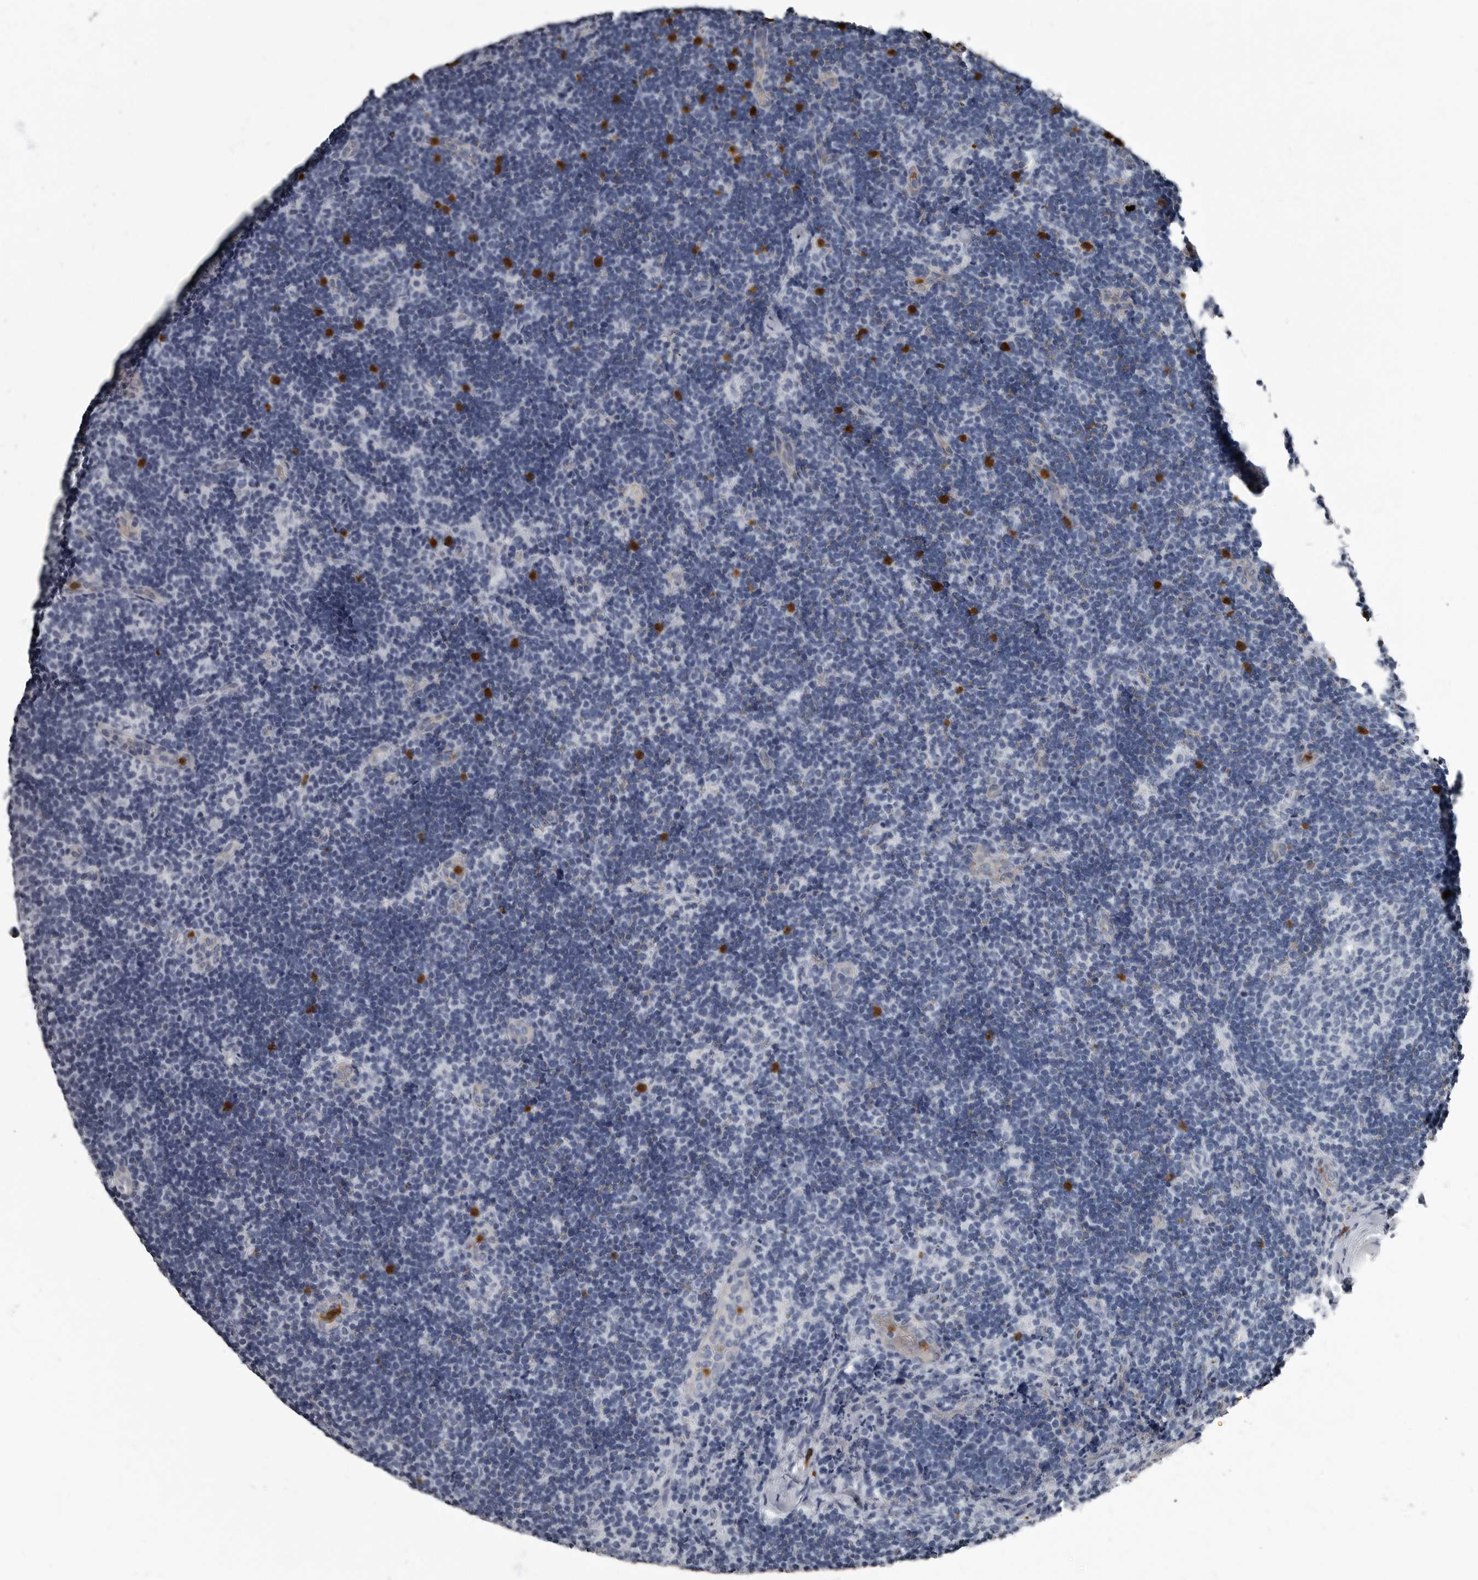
{"staining": {"intensity": "negative", "quantity": "none", "location": "none"}, "tissue": "lymph node", "cell_type": "Germinal center cells", "image_type": "normal", "snomed": [{"axis": "morphology", "description": "Normal tissue, NOS"}, {"axis": "topography", "description": "Lymph node"}], "caption": "Germinal center cells show no significant protein staining in unremarkable lymph node. (IHC, brightfield microscopy, high magnification).", "gene": "TPD52L1", "patient": {"sex": "female", "age": 22}}